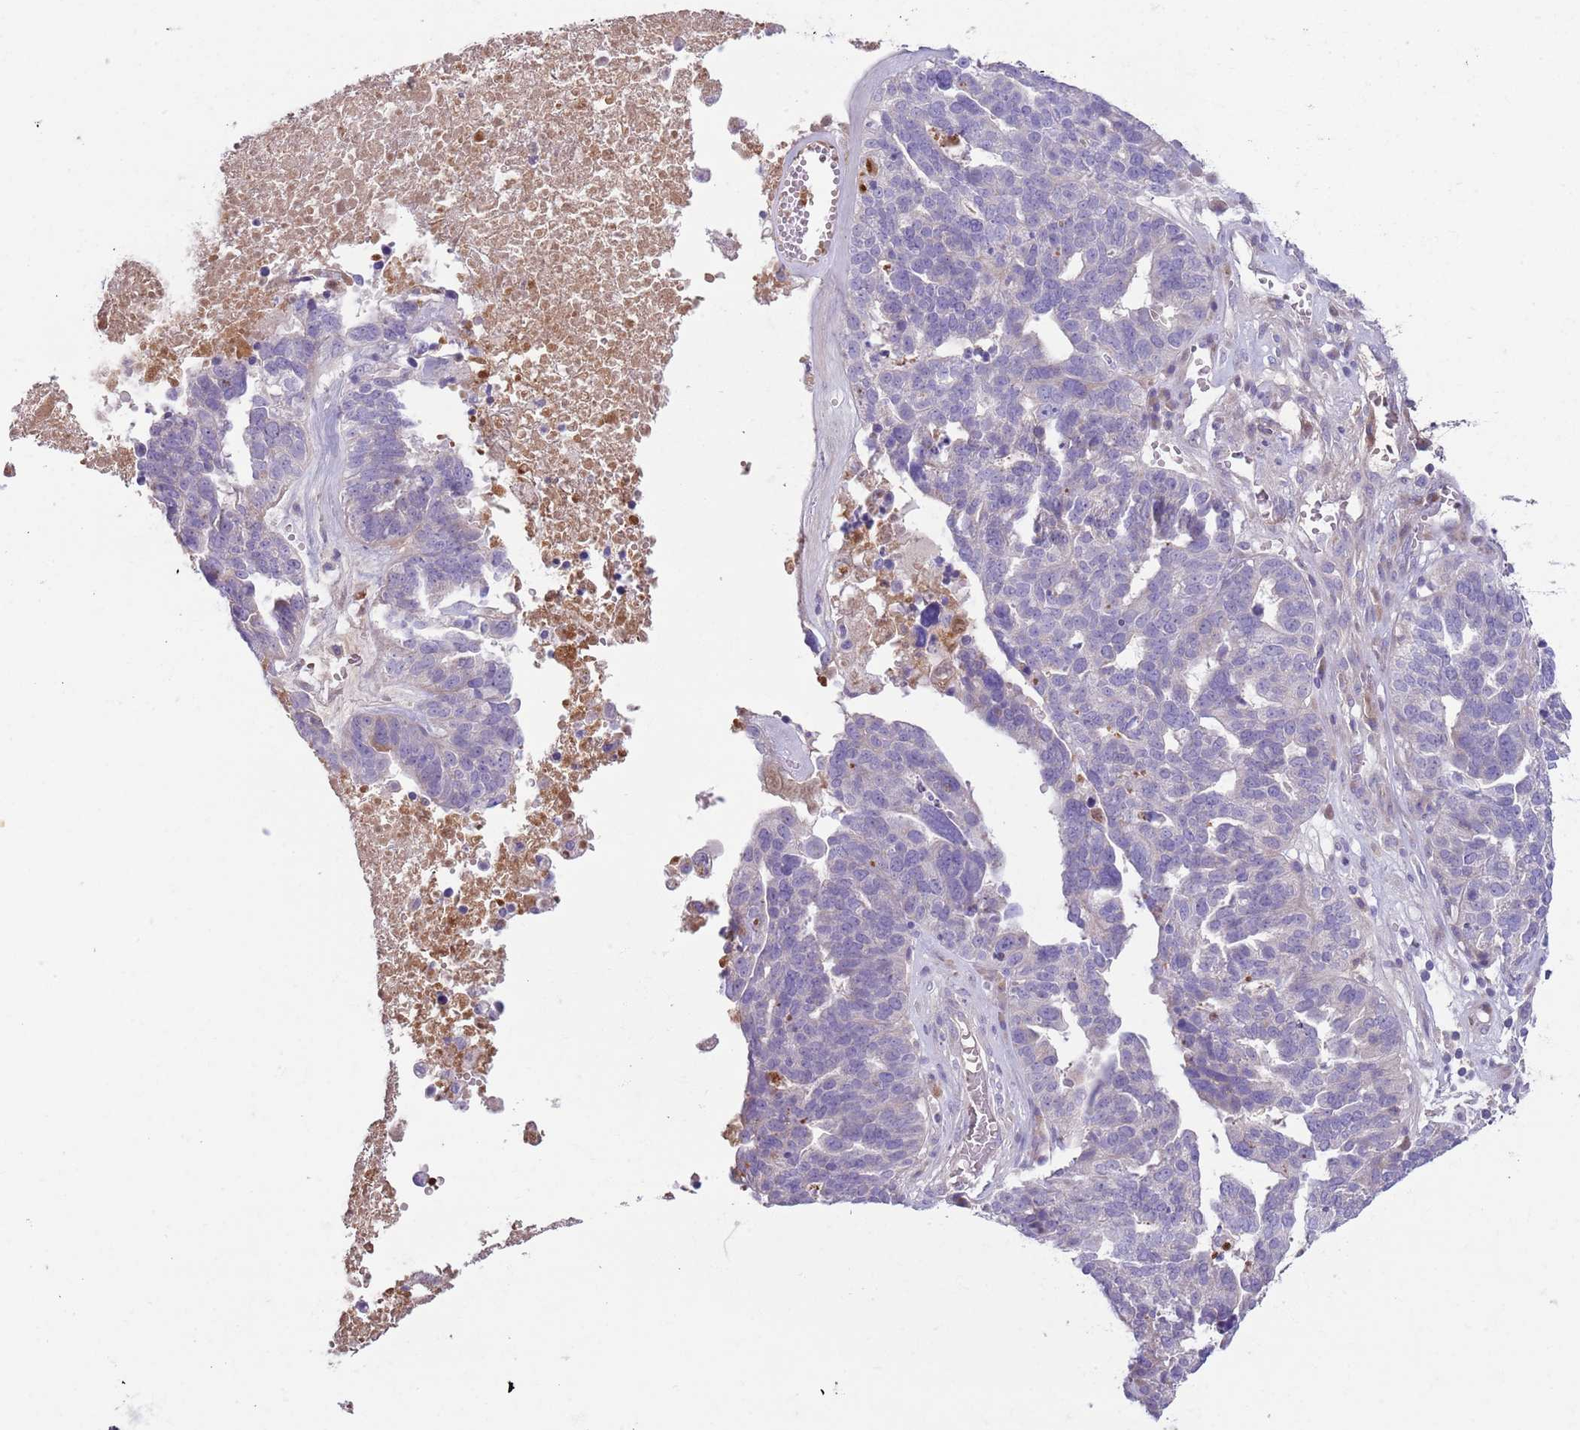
{"staining": {"intensity": "negative", "quantity": "none", "location": "none"}, "tissue": "ovarian cancer", "cell_type": "Tumor cells", "image_type": "cancer", "snomed": [{"axis": "morphology", "description": "Cystadenocarcinoma, serous, NOS"}, {"axis": "topography", "description": "Ovary"}], "caption": "Human ovarian serous cystadenocarcinoma stained for a protein using IHC reveals no expression in tumor cells.", "gene": "CFH", "patient": {"sex": "female", "age": 59}}